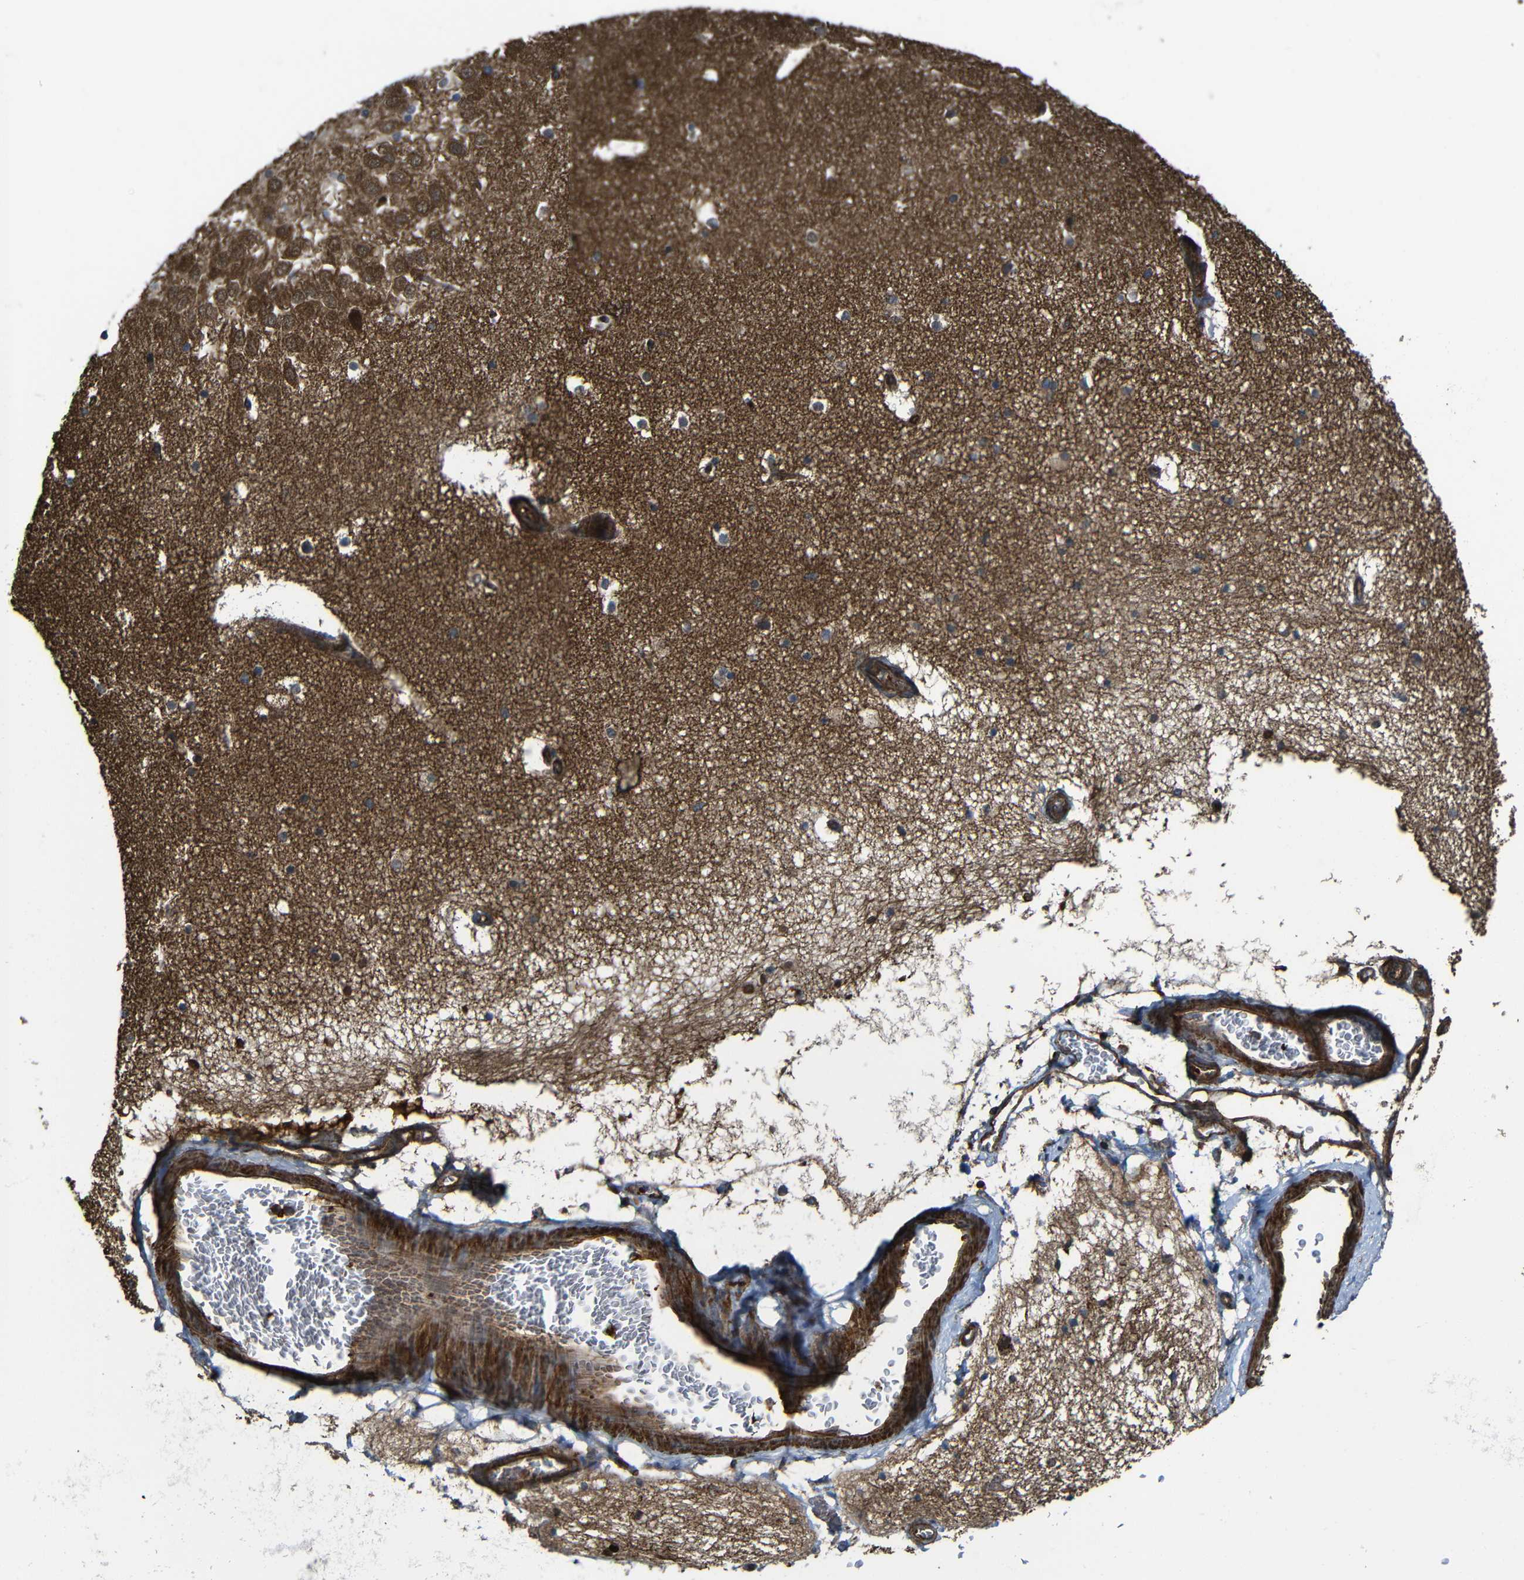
{"staining": {"intensity": "moderate", "quantity": "<25%", "location": "cytoplasmic/membranous"}, "tissue": "hippocampus", "cell_type": "Glial cells", "image_type": "normal", "snomed": [{"axis": "morphology", "description": "Normal tissue, NOS"}, {"axis": "topography", "description": "Hippocampus"}], "caption": "Normal hippocampus displays moderate cytoplasmic/membranous positivity in approximately <25% of glial cells Nuclei are stained in blue..", "gene": "PTCH1", "patient": {"sex": "male", "age": 45}}